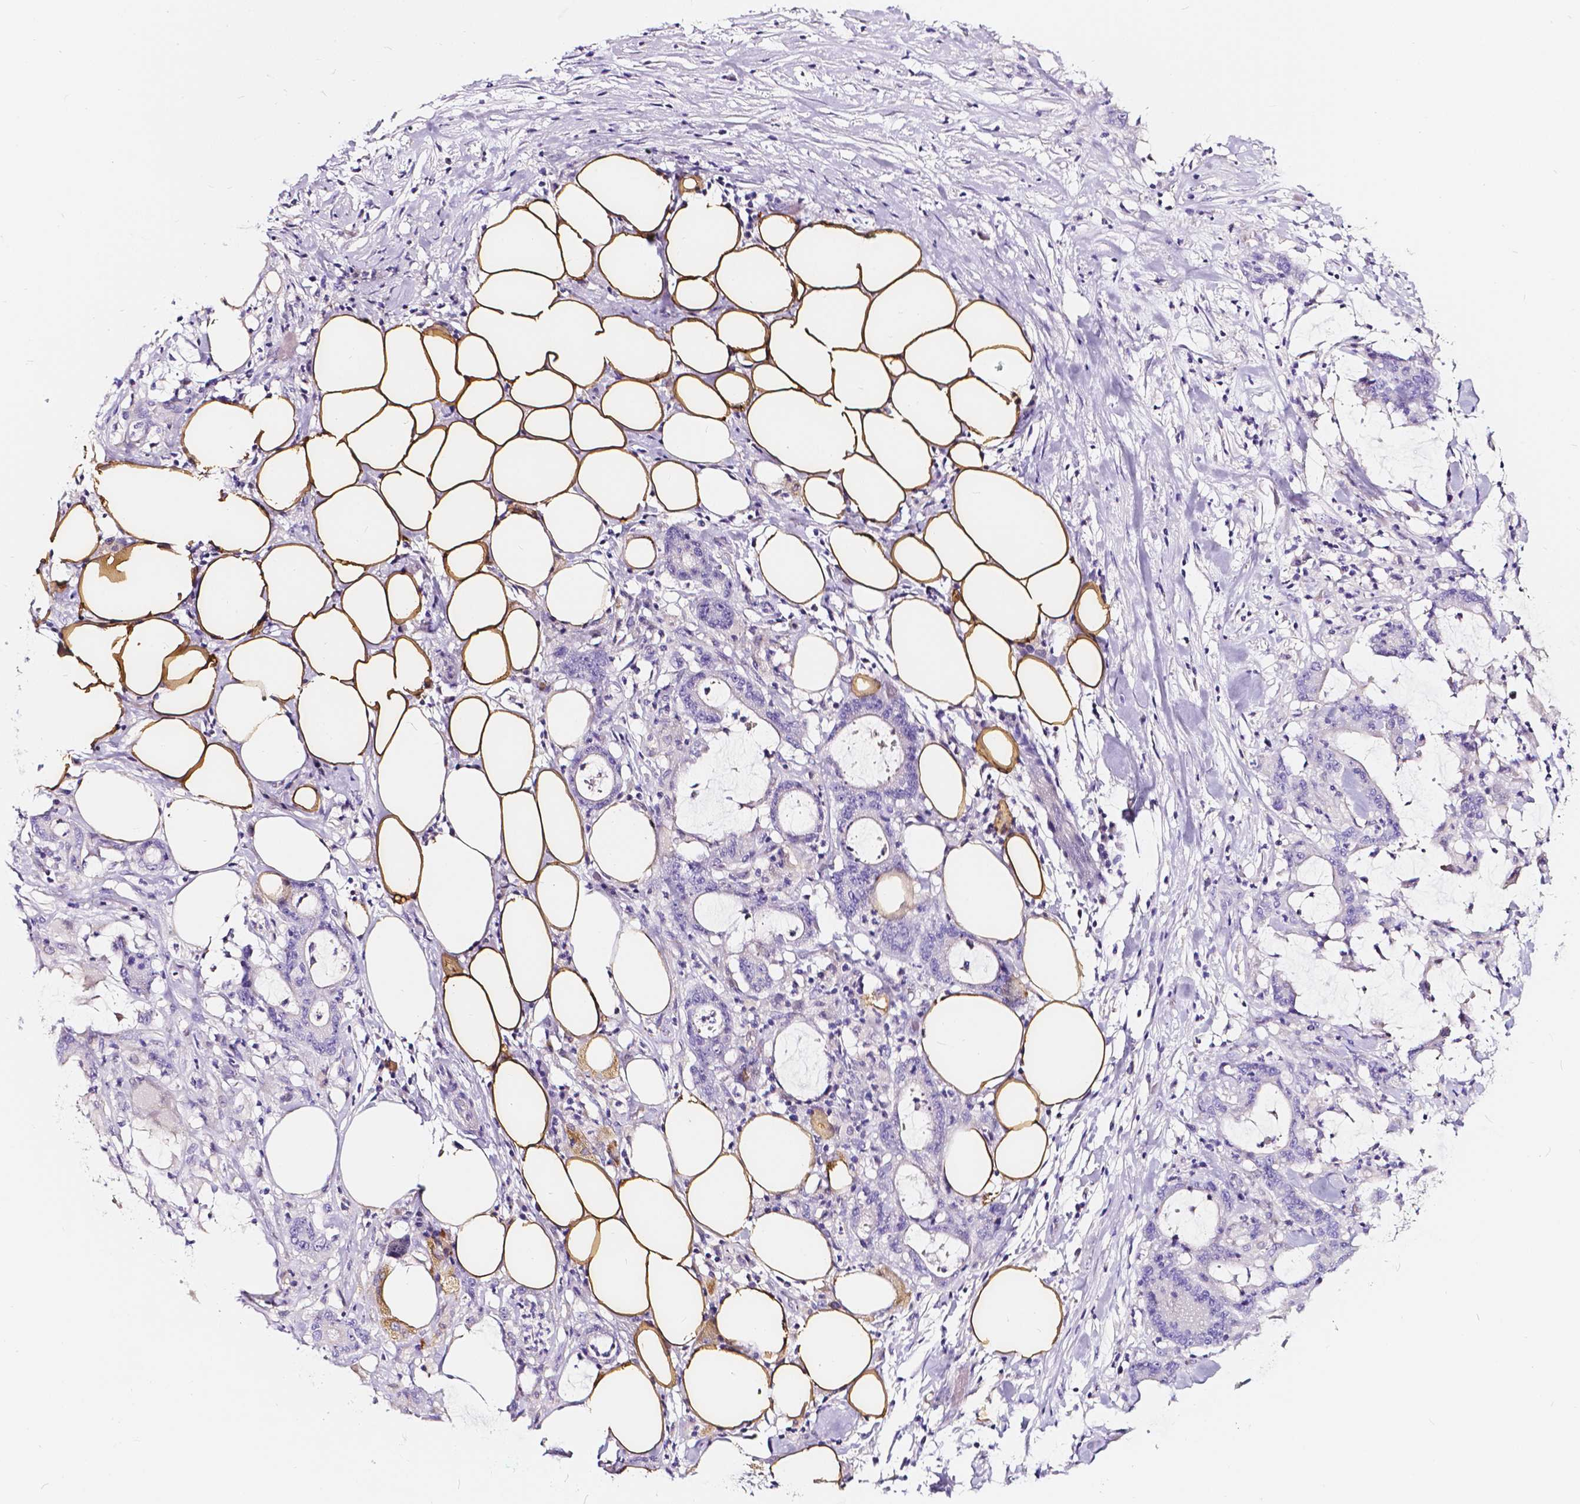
{"staining": {"intensity": "negative", "quantity": "none", "location": "none"}, "tissue": "stomach cancer", "cell_type": "Tumor cells", "image_type": "cancer", "snomed": [{"axis": "morphology", "description": "Adenocarcinoma, NOS"}, {"axis": "topography", "description": "Stomach, upper"}], "caption": "A high-resolution photomicrograph shows IHC staining of adenocarcinoma (stomach), which exhibits no significant expression in tumor cells.", "gene": "CLSTN2", "patient": {"sex": "male", "age": 68}}